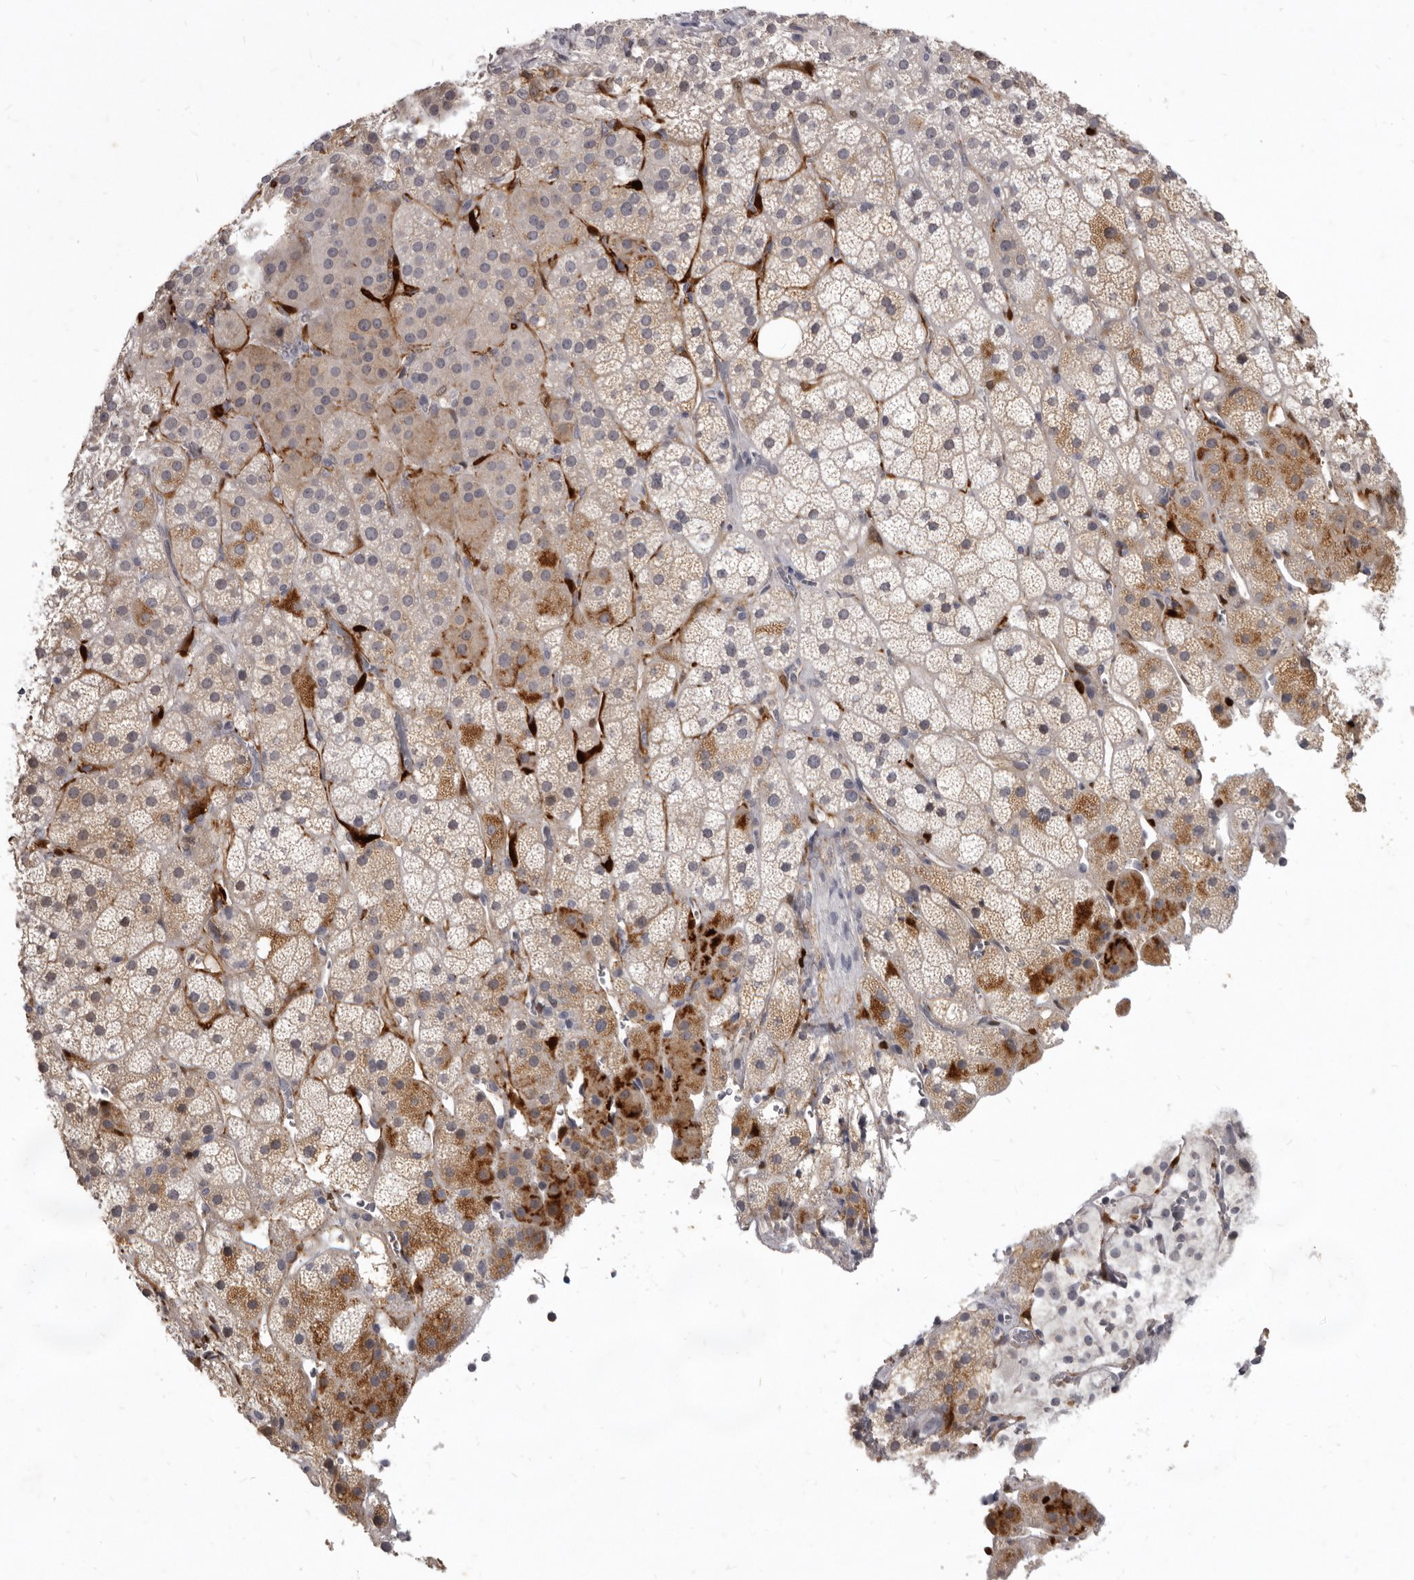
{"staining": {"intensity": "moderate", "quantity": "<25%", "location": "cytoplasmic/membranous"}, "tissue": "adrenal gland", "cell_type": "Glandular cells", "image_type": "normal", "snomed": [{"axis": "morphology", "description": "Normal tissue, NOS"}, {"axis": "topography", "description": "Adrenal gland"}], "caption": "DAB immunohistochemical staining of benign adrenal gland shows moderate cytoplasmic/membranous protein positivity in about <25% of glandular cells.", "gene": "SULT1E1", "patient": {"sex": "male", "age": 57}}